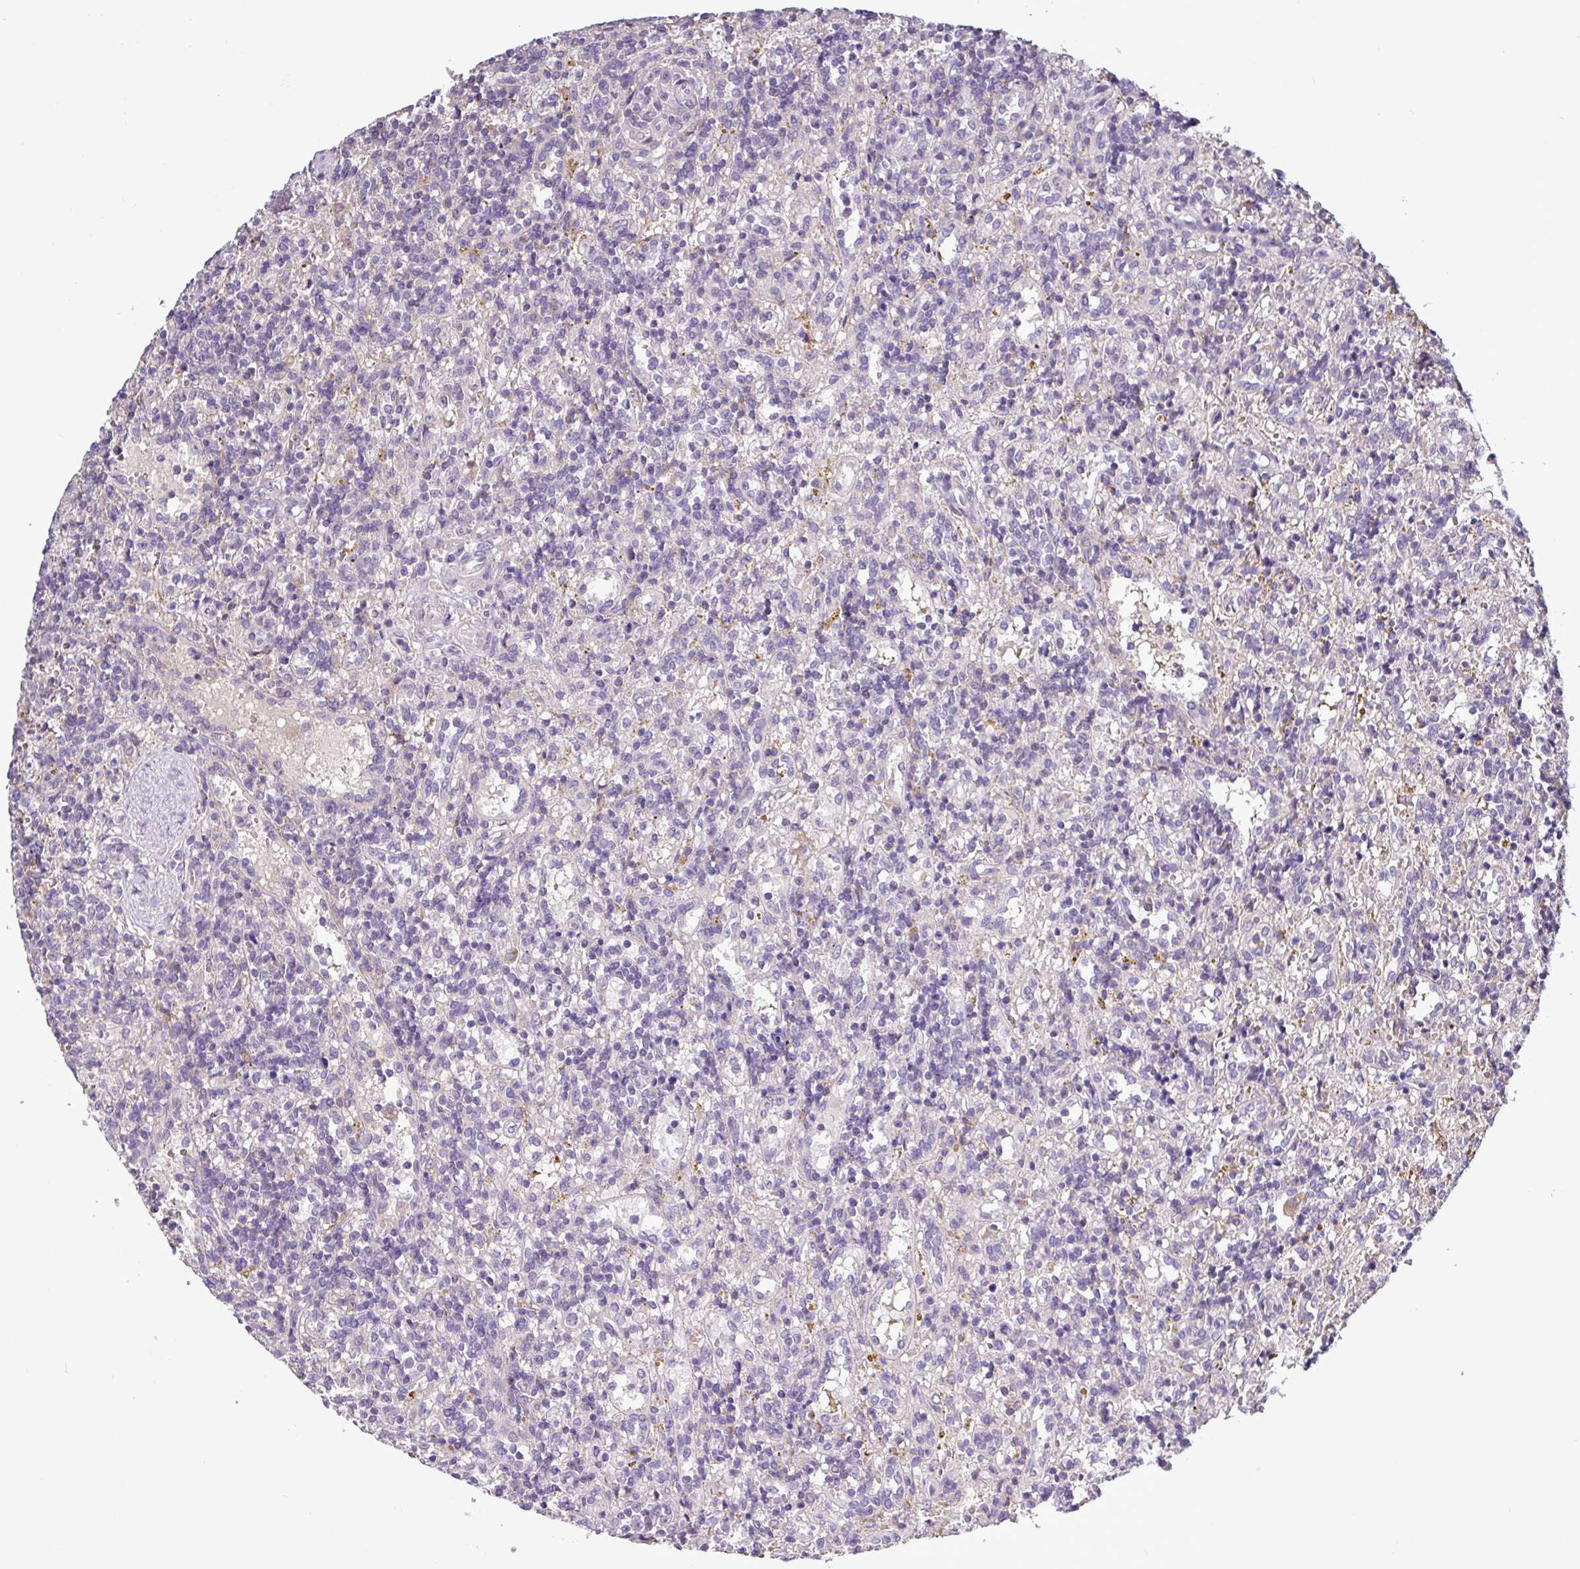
{"staining": {"intensity": "negative", "quantity": "none", "location": "none"}, "tissue": "lymphoma", "cell_type": "Tumor cells", "image_type": "cancer", "snomed": [{"axis": "morphology", "description": "Malignant lymphoma, non-Hodgkin's type, Low grade"}, {"axis": "topography", "description": "Spleen"}], "caption": "High magnification brightfield microscopy of malignant lymphoma, non-Hodgkin's type (low-grade) stained with DAB (brown) and counterstained with hematoxylin (blue): tumor cells show no significant expression.", "gene": "SFTPB", "patient": {"sex": "male", "age": 67}}